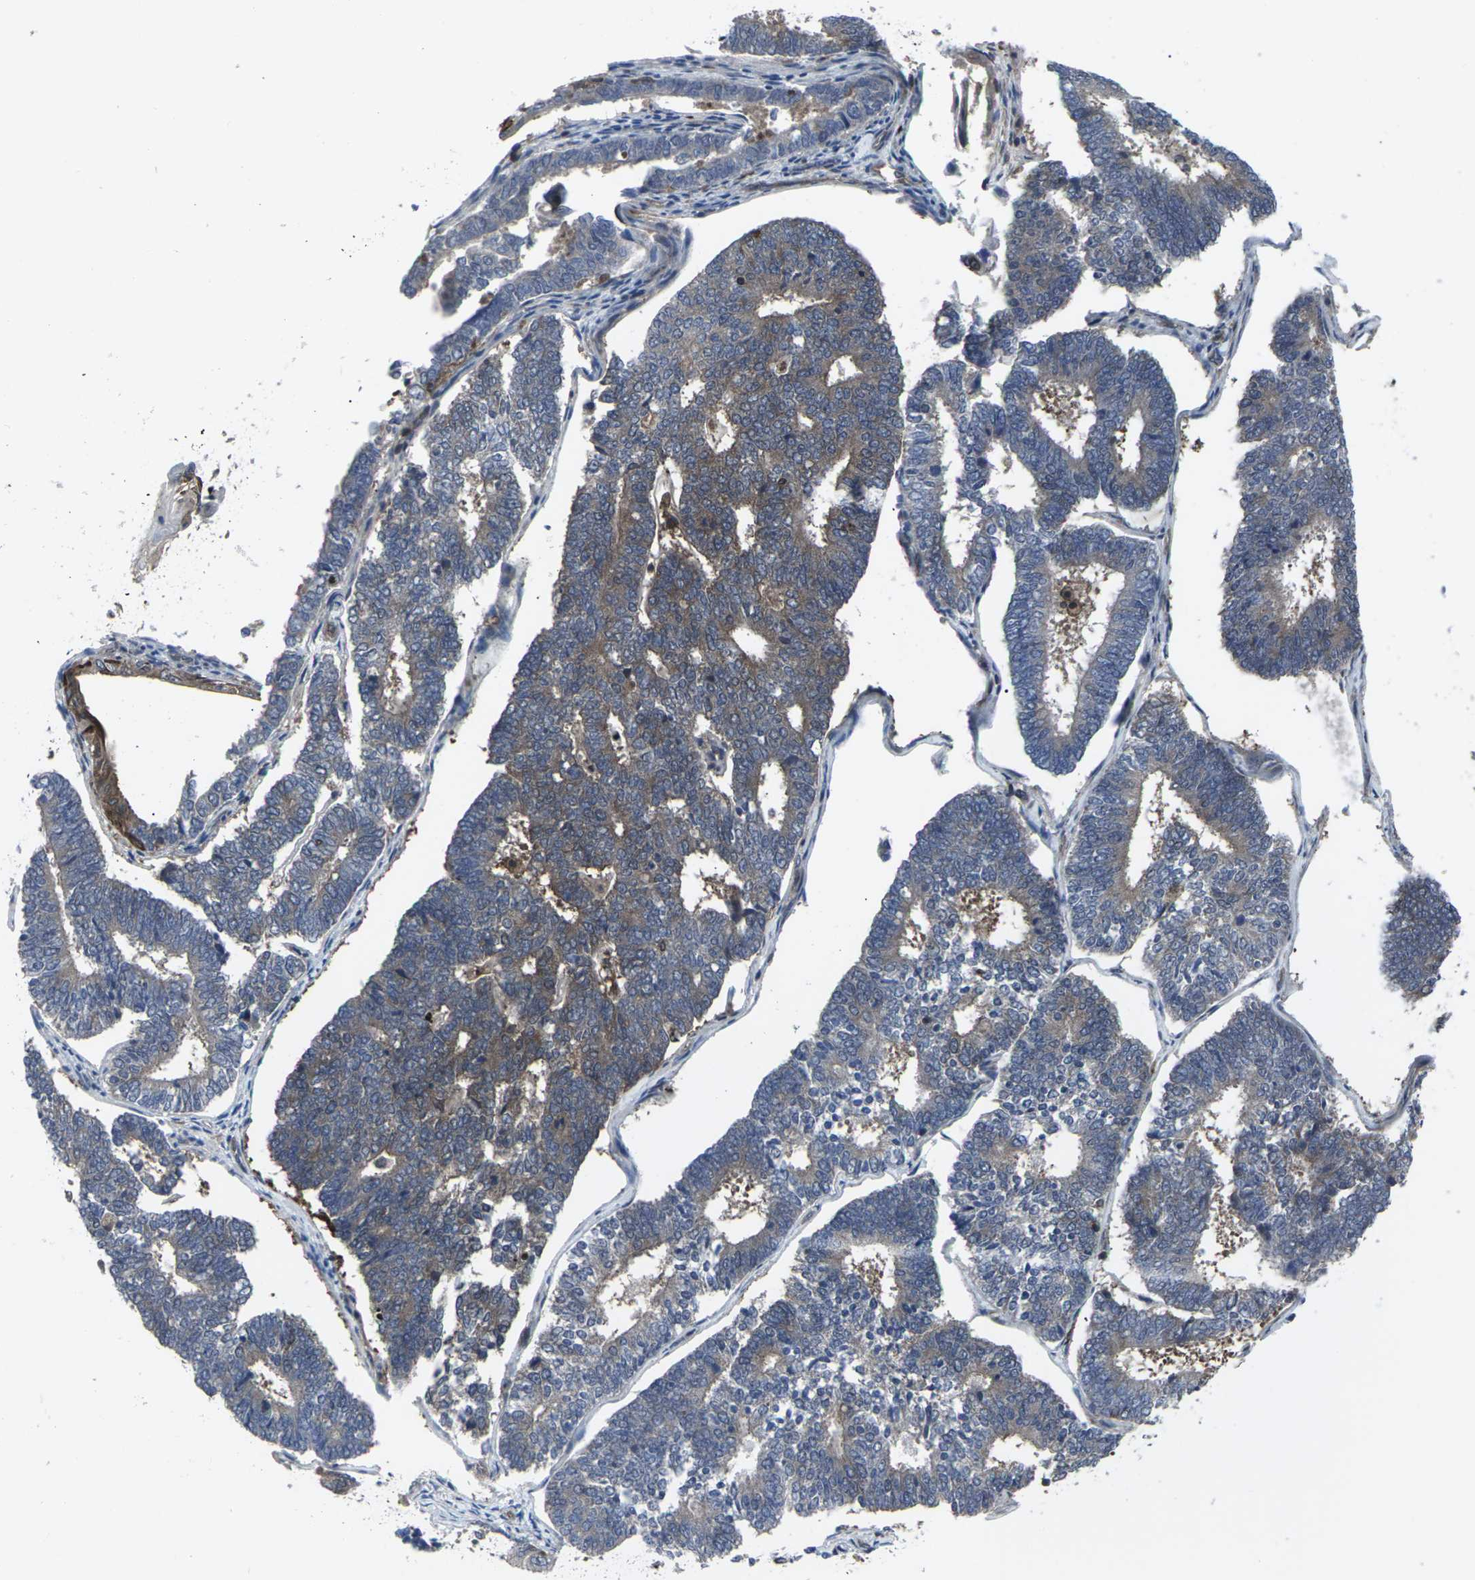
{"staining": {"intensity": "moderate", "quantity": "25%-75%", "location": "cytoplasmic/membranous"}, "tissue": "endometrial cancer", "cell_type": "Tumor cells", "image_type": "cancer", "snomed": [{"axis": "morphology", "description": "Adenocarcinoma, NOS"}, {"axis": "topography", "description": "Endometrium"}], "caption": "Moderate cytoplasmic/membranous positivity is seen in approximately 25%-75% of tumor cells in endometrial cancer.", "gene": "HPRT1", "patient": {"sex": "female", "age": 70}}